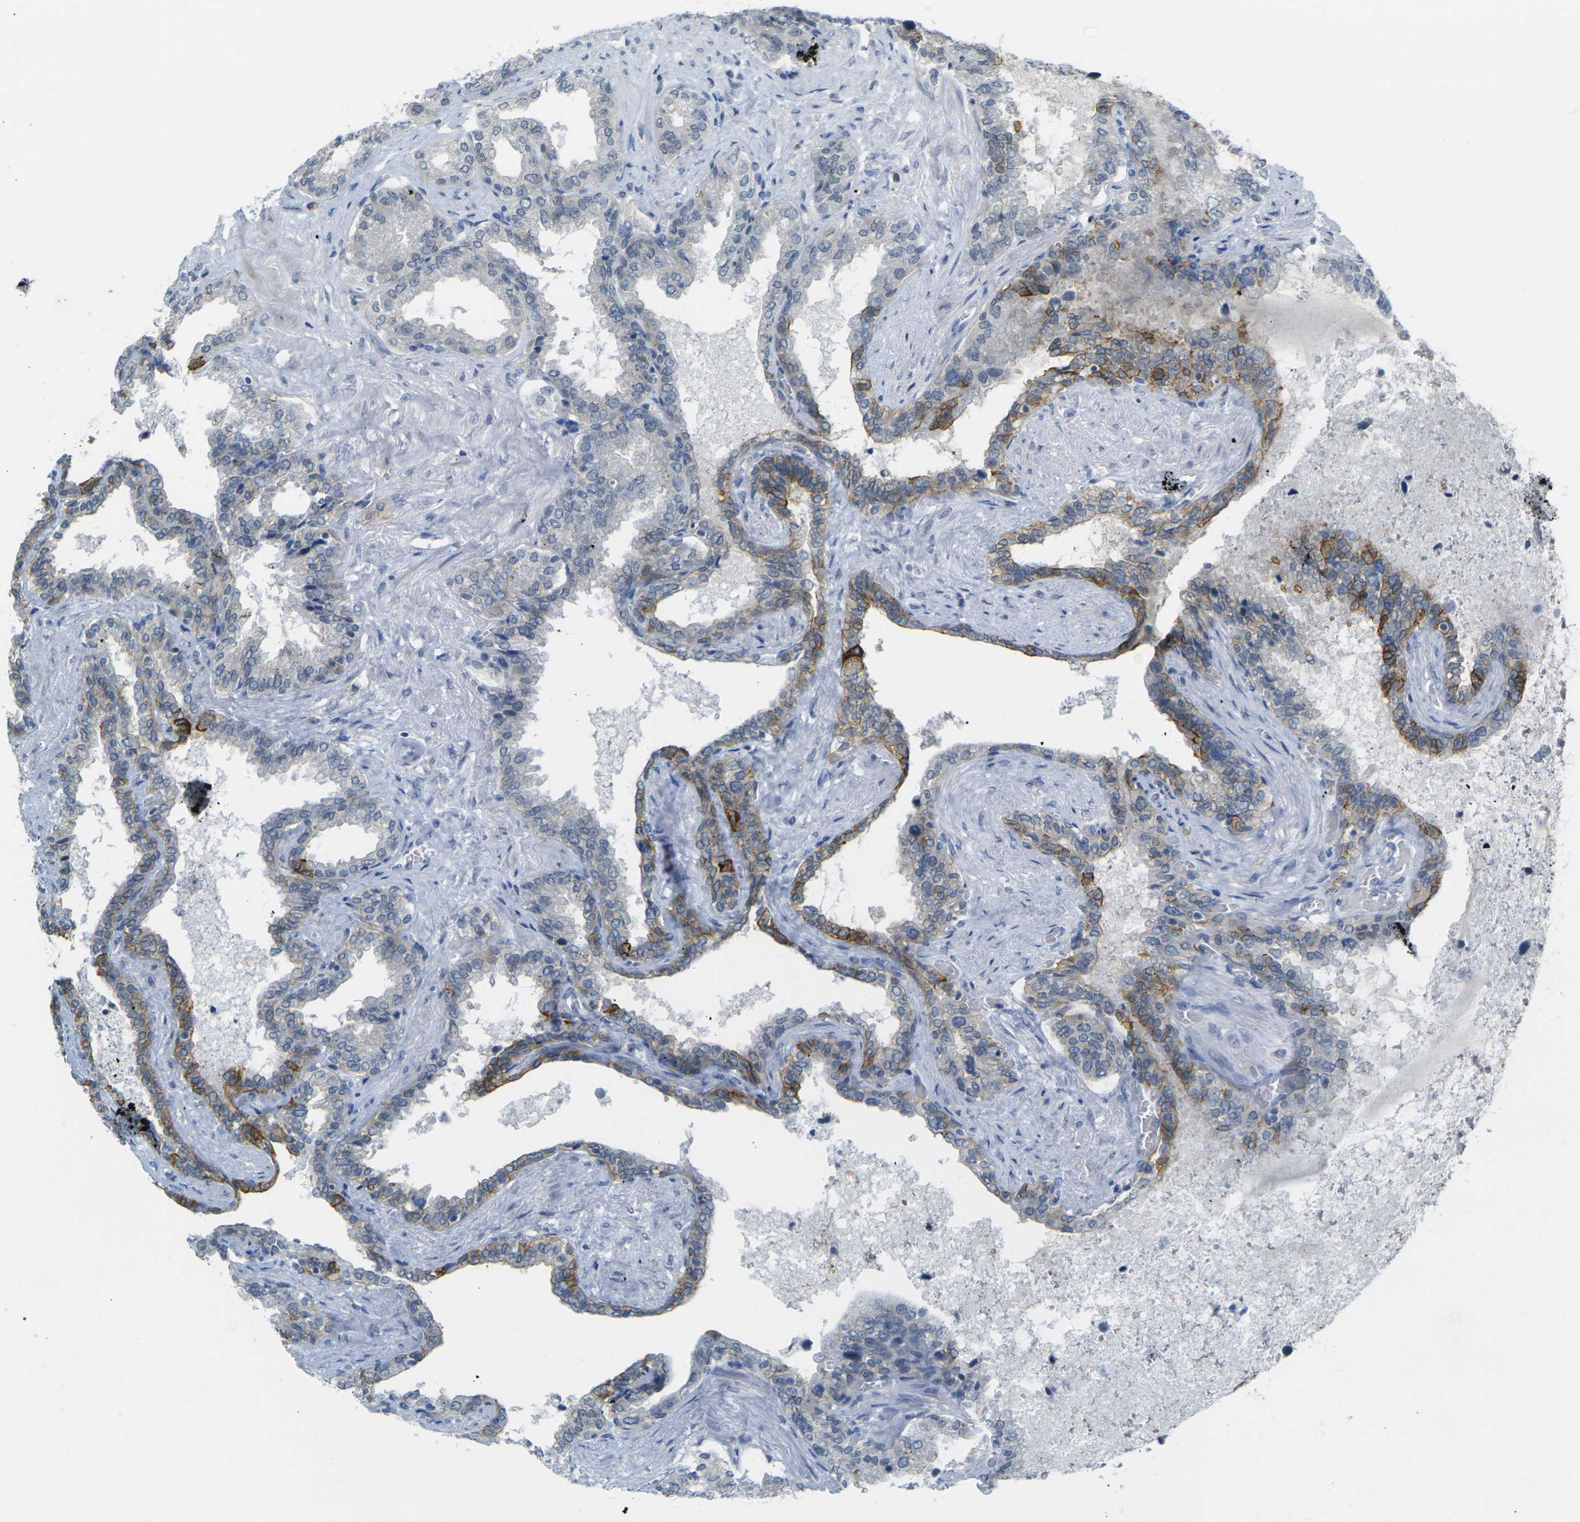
{"staining": {"intensity": "moderate", "quantity": "25%-75%", "location": "cytoplasmic/membranous"}, "tissue": "seminal vesicle", "cell_type": "Glandular cells", "image_type": "normal", "snomed": [{"axis": "morphology", "description": "Normal tissue, NOS"}, {"axis": "topography", "description": "Seminal veicle"}], "caption": "Protein analysis of benign seminal vesicle reveals moderate cytoplasmic/membranous positivity in about 25%-75% of glandular cells.", "gene": "SPTBN2", "patient": {"sex": "male", "age": 46}}